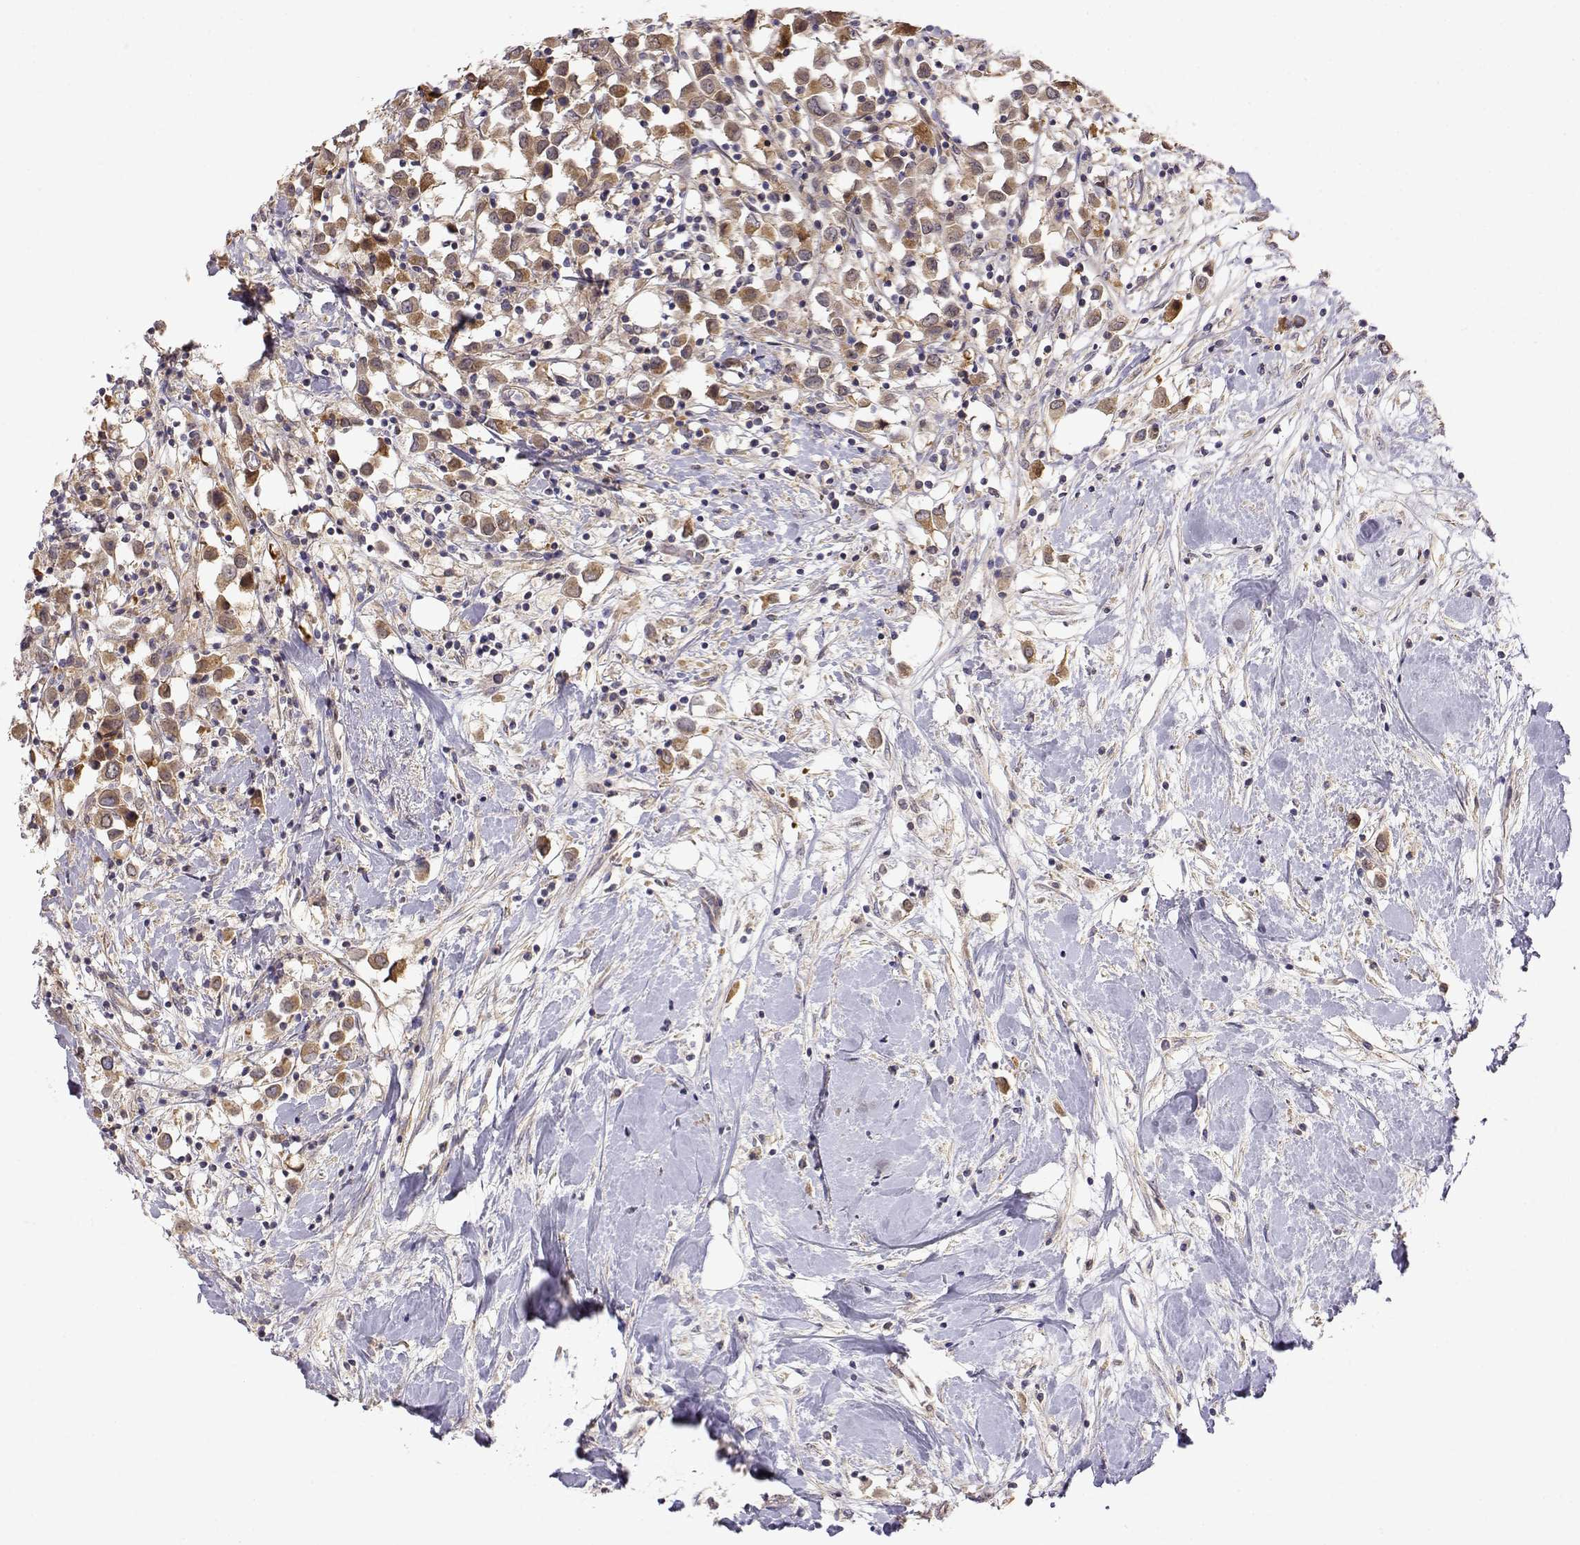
{"staining": {"intensity": "moderate", "quantity": ">75%", "location": "cytoplasmic/membranous"}, "tissue": "breast cancer", "cell_type": "Tumor cells", "image_type": "cancer", "snomed": [{"axis": "morphology", "description": "Duct carcinoma"}, {"axis": "topography", "description": "Breast"}], "caption": "Immunohistochemical staining of human breast cancer (invasive ductal carcinoma) exhibits medium levels of moderate cytoplasmic/membranous staining in about >75% of tumor cells.", "gene": "PAIP1", "patient": {"sex": "female", "age": 61}}